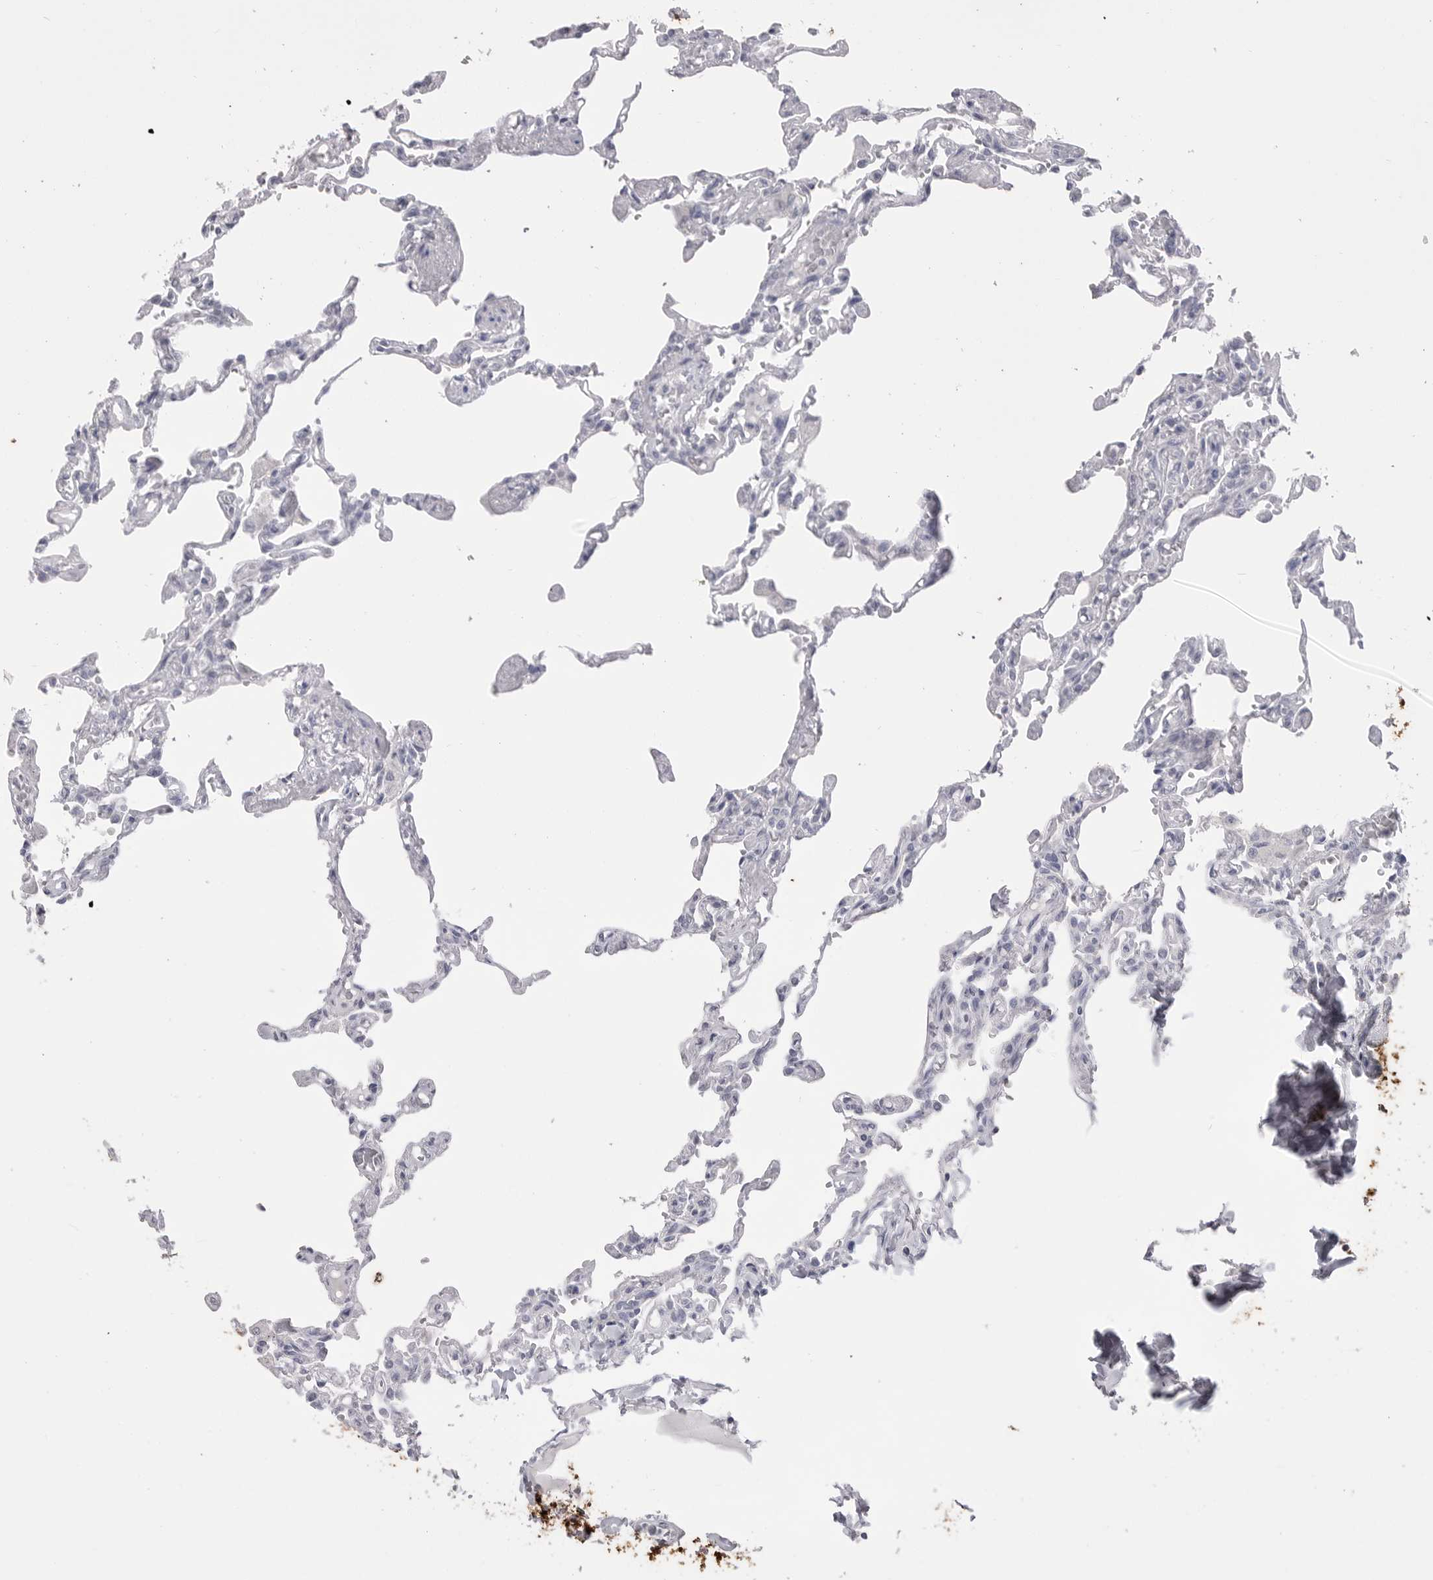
{"staining": {"intensity": "negative", "quantity": "none", "location": "none"}, "tissue": "lung", "cell_type": "Alveolar cells", "image_type": "normal", "snomed": [{"axis": "morphology", "description": "Normal tissue, NOS"}, {"axis": "topography", "description": "Lung"}], "caption": "High power microscopy micrograph of an immunohistochemistry (IHC) histopathology image of benign lung, revealing no significant staining in alveolar cells. (Stains: DAB immunohistochemistry with hematoxylin counter stain, Microscopy: brightfield microscopy at high magnification).", "gene": "CPB1", "patient": {"sex": "male", "age": 21}}